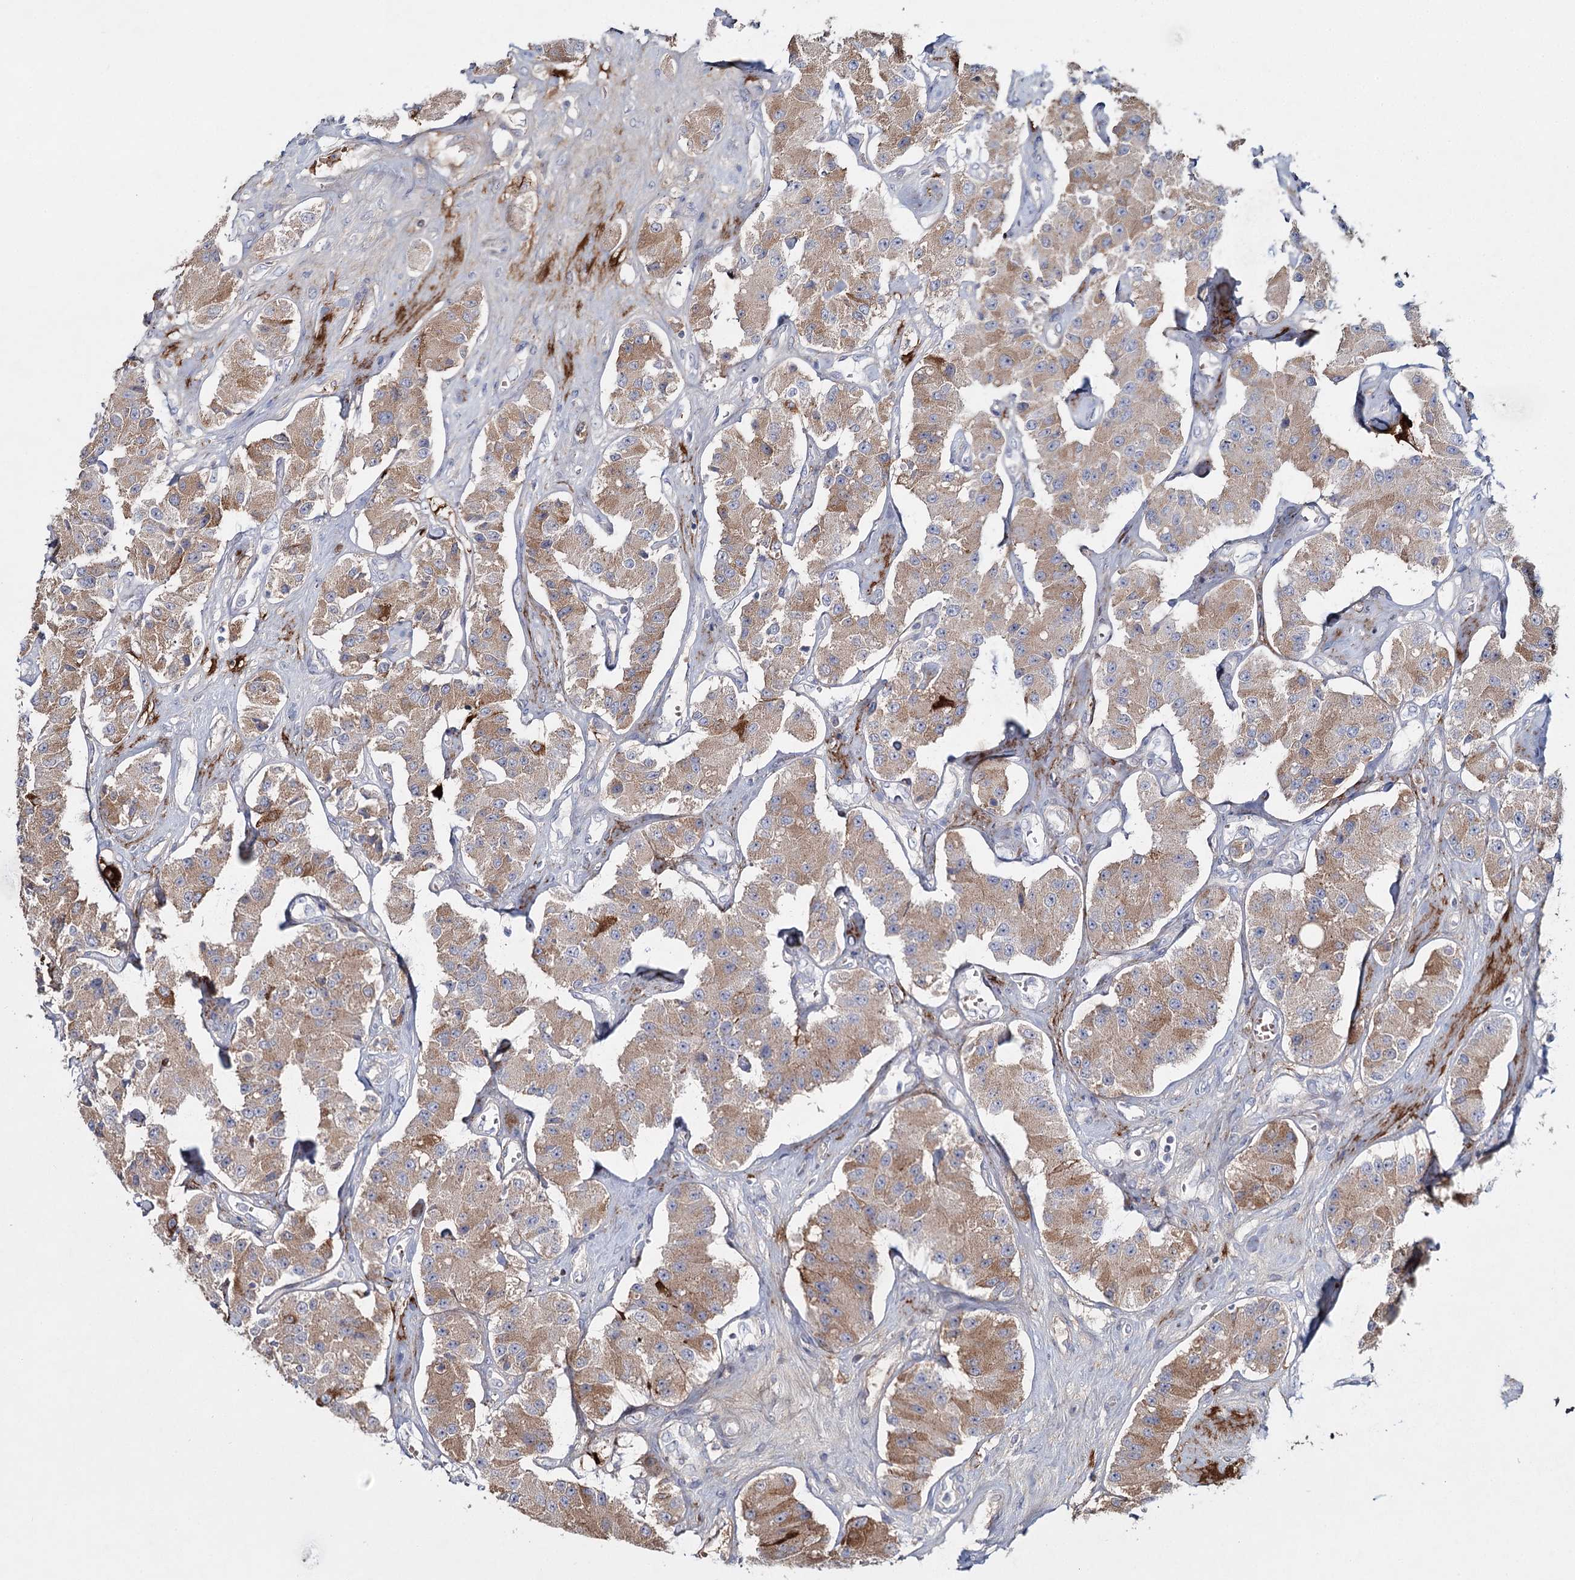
{"staining": {"intensity": "moderate", "quantity": ">75%", "location": "cytoplasmic/membranous"}, "tissue": "carcinoid", "cell_type": "Tumor cells", "image_type": "cancer", "snomed": [{"axis": "morphology", "description": "Carcinoid, malignant, NOS"}, {"axis": "topography", "description": "Pancreas"}], "caption": "Immunohistochemical staining of malignant carcinoid demonstrates moderate cytoplasmic/membranous protein expression in about >75% of tumor cells.", "gene": "ALKBH8", "patient": {"sex": "male", "age": 41}}